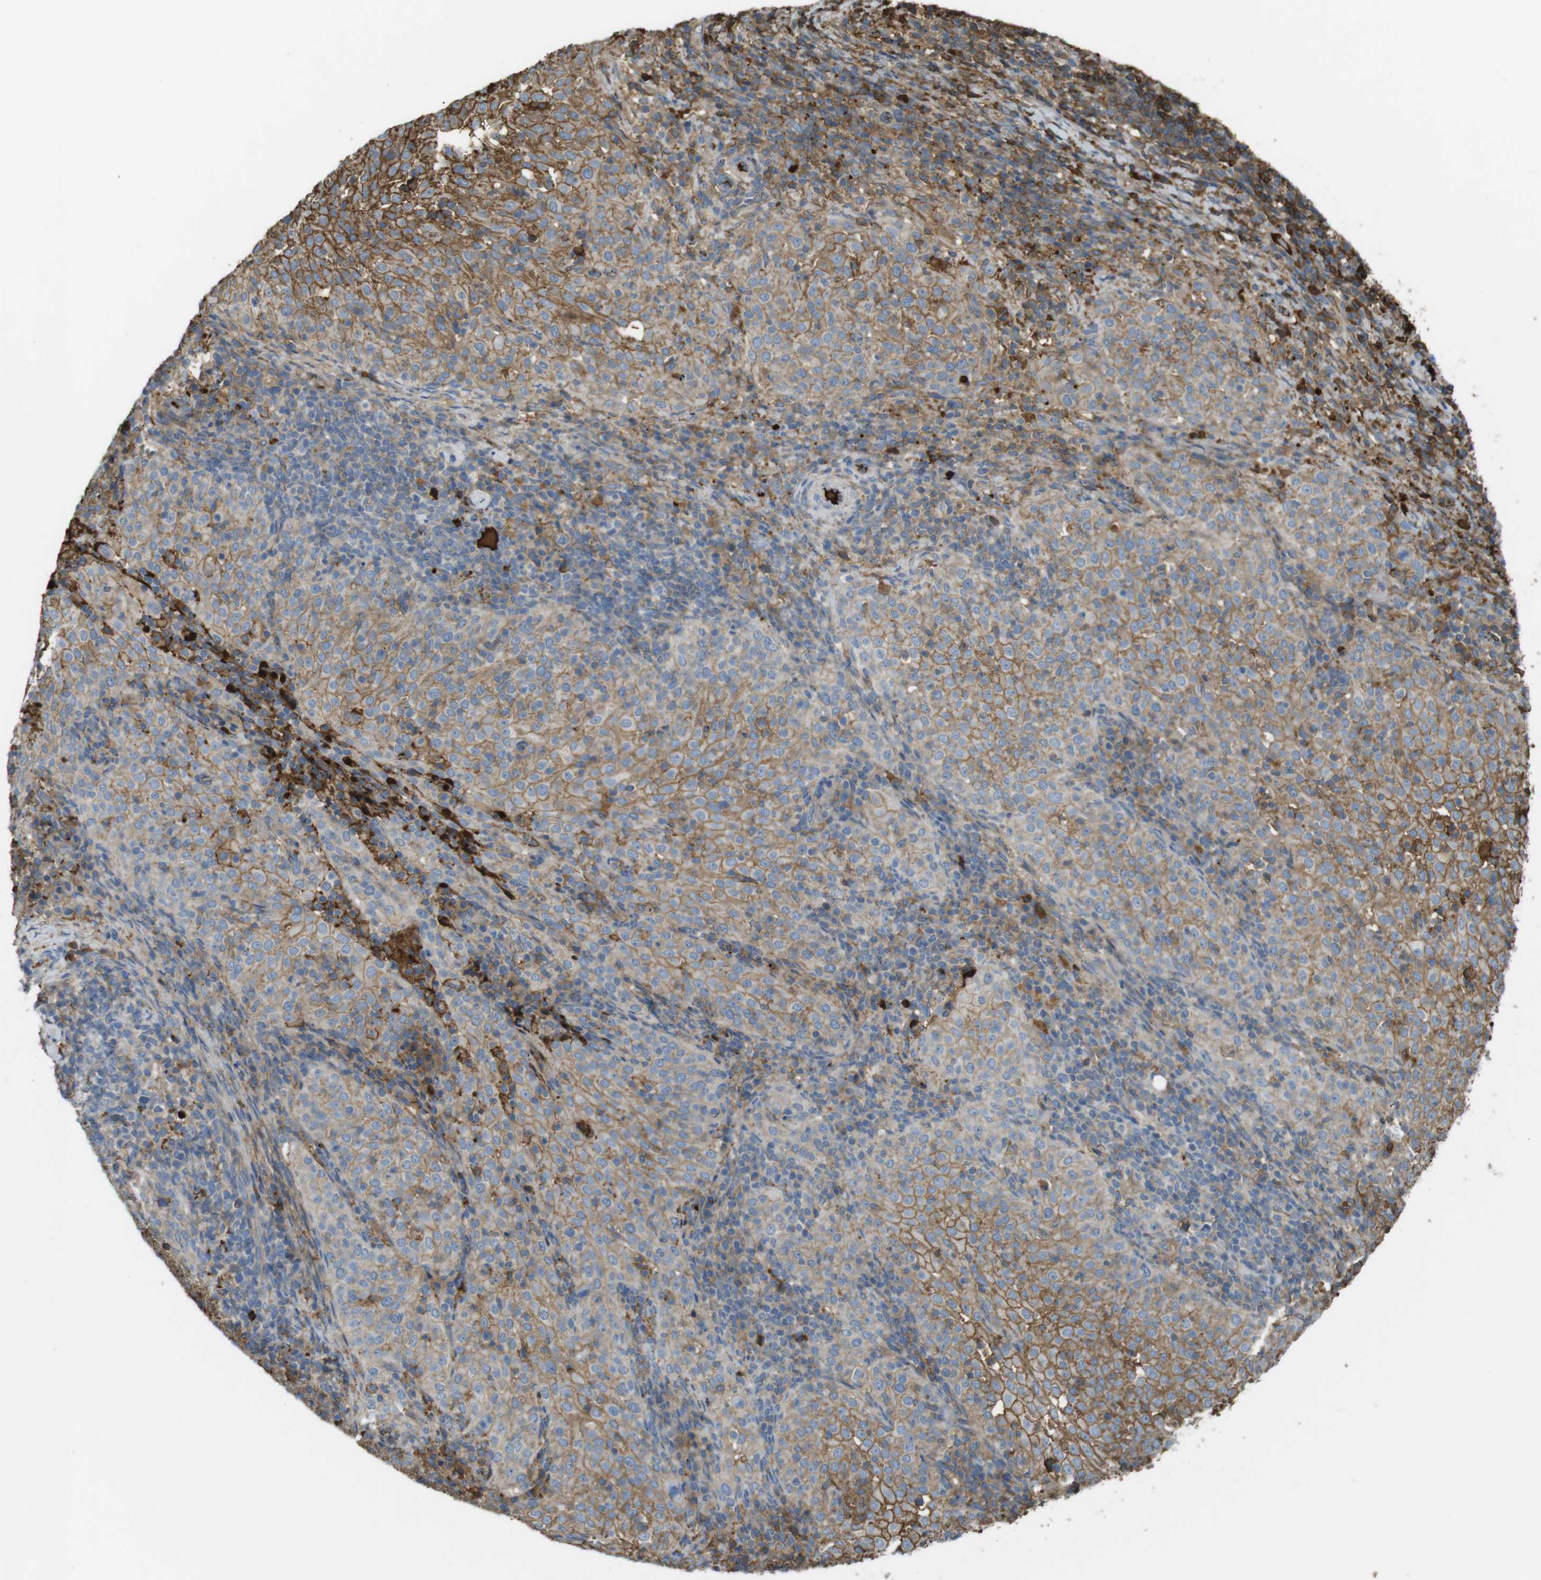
{"staining": {"intensity": "moderate", "quantity": ">75%", "location": "cytoplasmic/membranous"}, "tissue": "cervical cancer", "cell_type": "Tumor cells", "image_type": "cancer", "snomed": [{"axis": "morphology", "description": "Squamous cell carcinoma, NOS"}, {"axis": "topography", "description": "Cervix"}], "caption": "This is an image of IHC staining of cervical squamous cell carcinoma, which shows moderate expression in the cytoplasmic/membranous of tumor cells.", "gene": "LTBP4", "patient": {"sex": "female", "age": 51}}